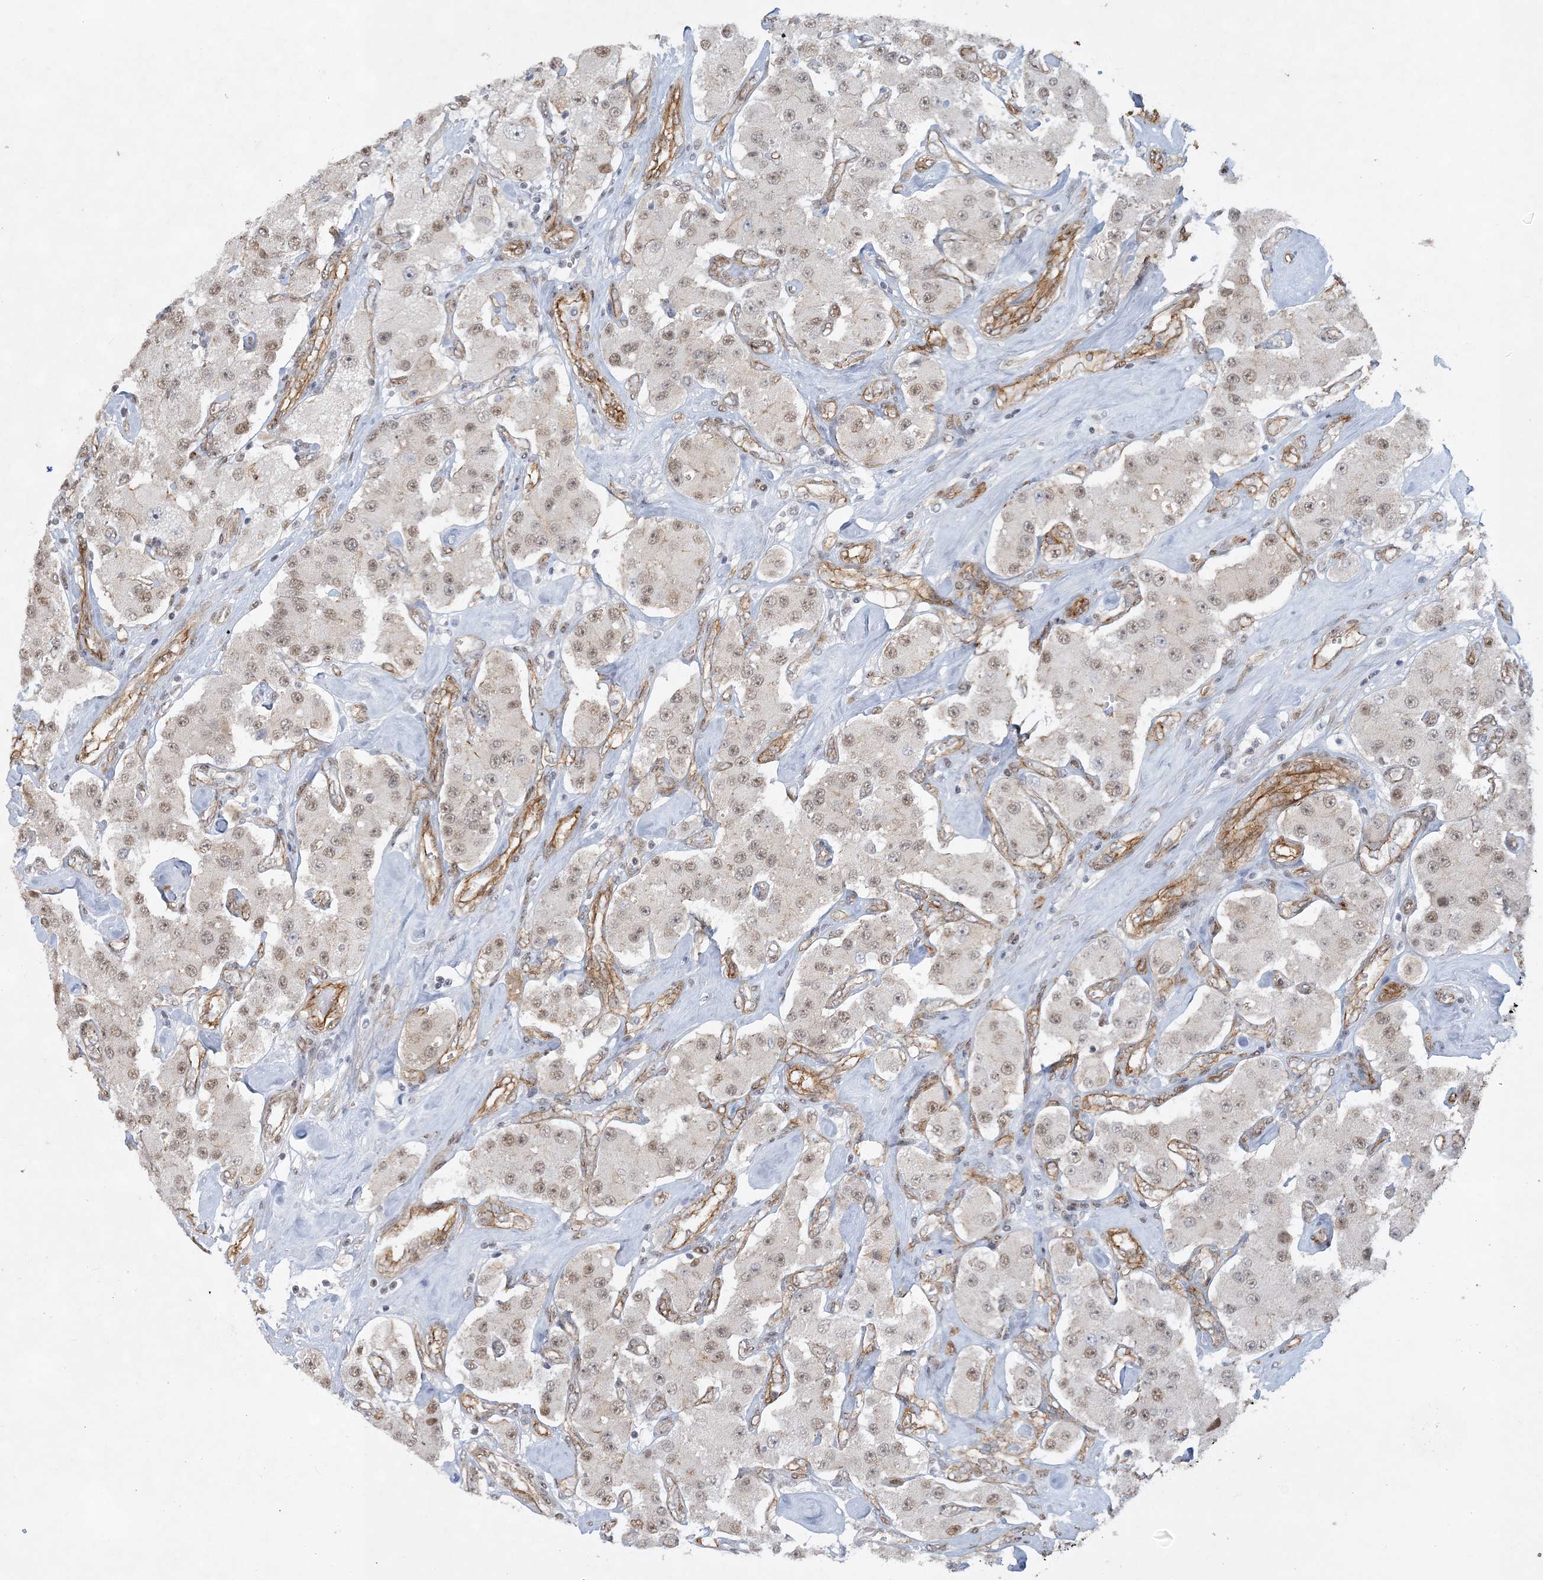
{"staining": {"intensity": "moderate", "quantity": ">75%", "location": "nuclear"}, "tissue": "carcinoid", "cell_type": "Tumor cells", "image_type": "cancer", "snomed": [{"axis": "morphology", "description": "Carcinoid, malignant, NOS"}, {"axis": "topography", "description": "Pancreas"}], "caption": "Immunohistochemical staining of human malignant carcinoid demonstrates medium levels of moderate nuclear protein expression in about >75% of tumor cells.", "gene": "RAI14", "patient": {"sex": "male", "age": 41}}